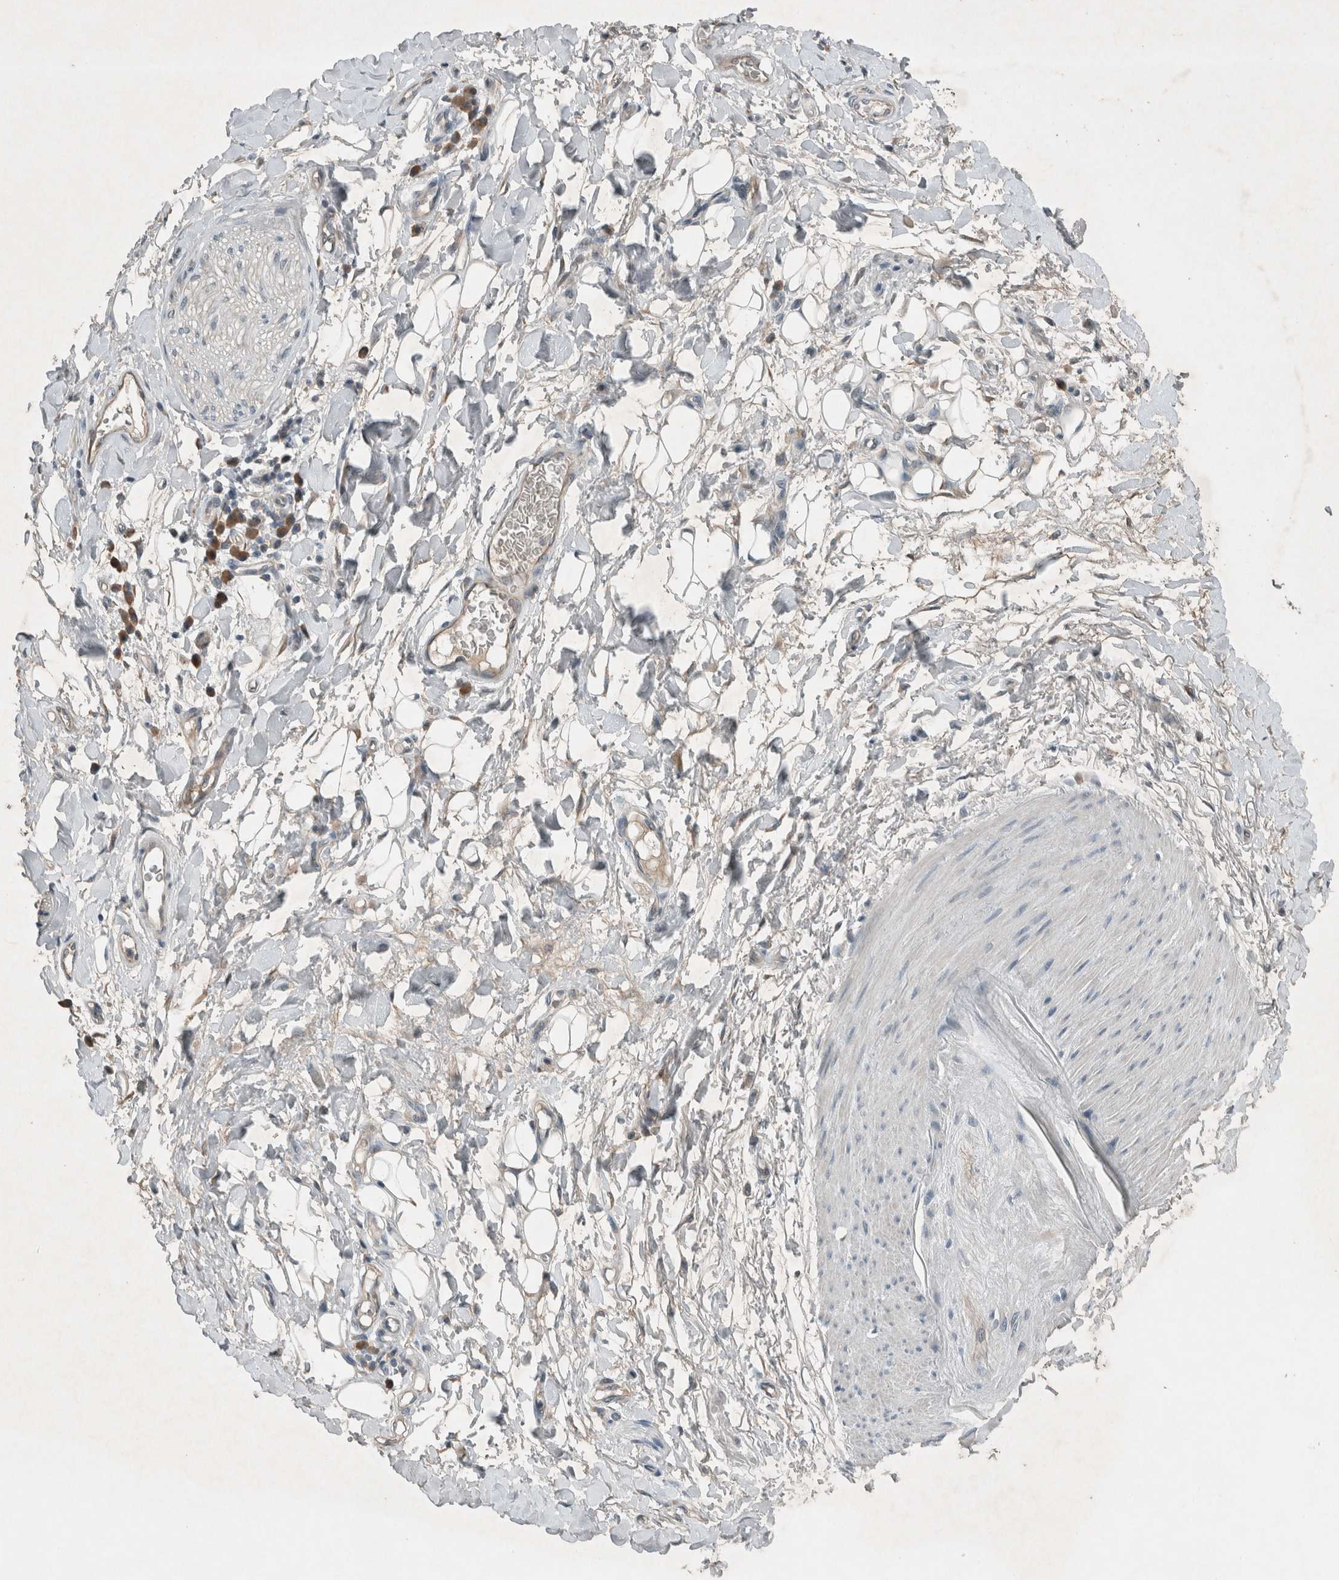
{"staining": {"intensity": "negative", "quantity": "none", "location": "none"}, "tissue": "adipose tissue", "cell_type": "Adipocytes", "image_type": "normal", "snomed": [{"axis": "morphology", "description": "Normal tissue, NOS"}, {"axis": "morphology", "description": "Adenocarcinoma, NOS"}, {"axis": "topography", "description": "Esophagus"}], "caption": "Adipocytes show no significant expression in normal adipose tissue. (DAB (3,3'-diaminobenzidine) immunohistochemistry visualized using brightfield microscopy, high magnification).", "gene": "ENSG00000285245", "patient": {"sex": "male", "age": 62}}